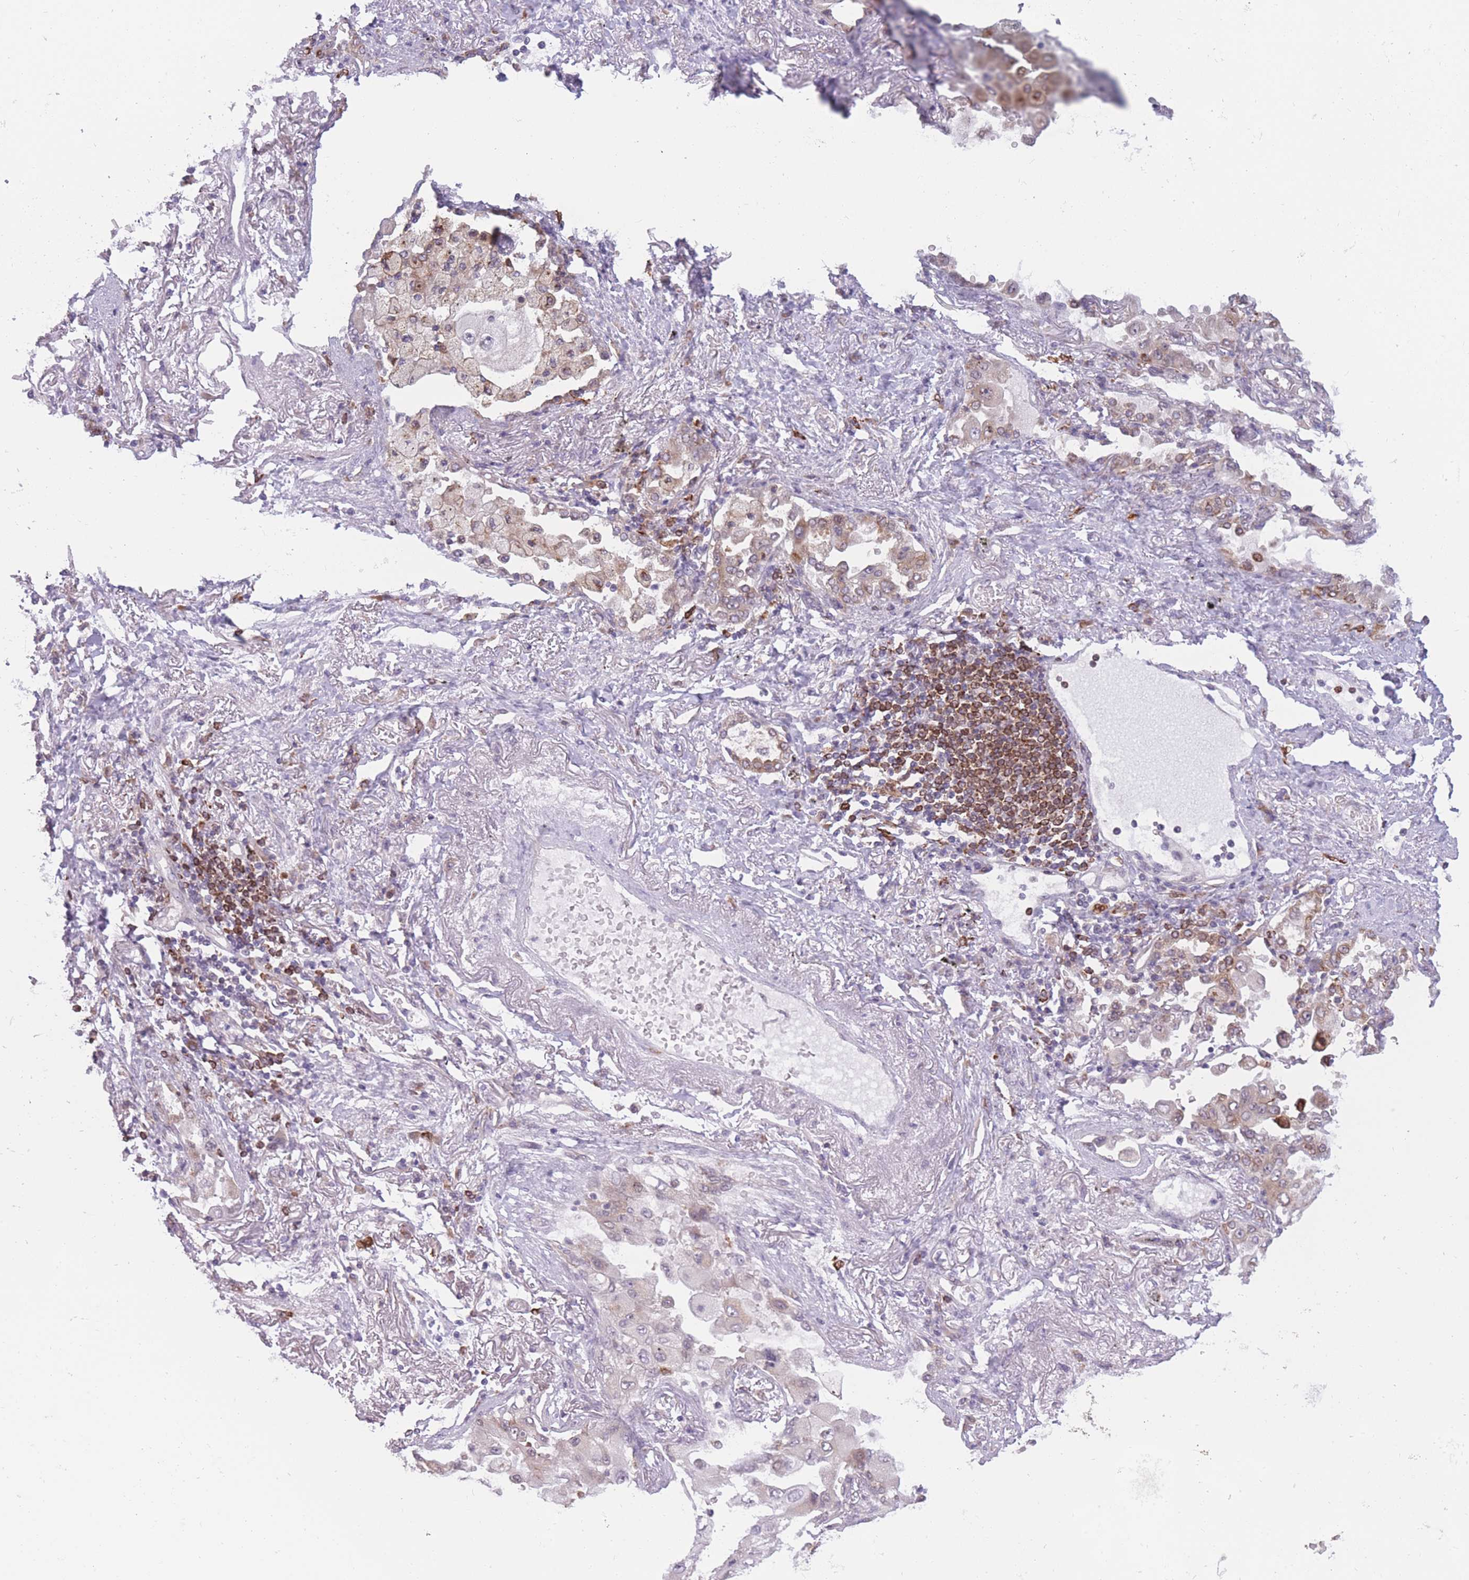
{"staining": {"intensity": "weak", "quantity": "<25%", "location": "cytoplasmic/membranous"}, "tissue": "lung cancer", "cell_type": "Tumor cells", "image_type": "cancer", "snomed": [{"axis": "morphology", "description": "Squamous cell carcinoma, NOS"}, {"axis": "topography", "description": "Lung"}], "caption": "This is an immunohistochemistry image of human lung squamous cell carcinoma. There is no expression in tumor cells.", "gene": "TMEM121", "patient": {"sex": "male", "age": 74}}